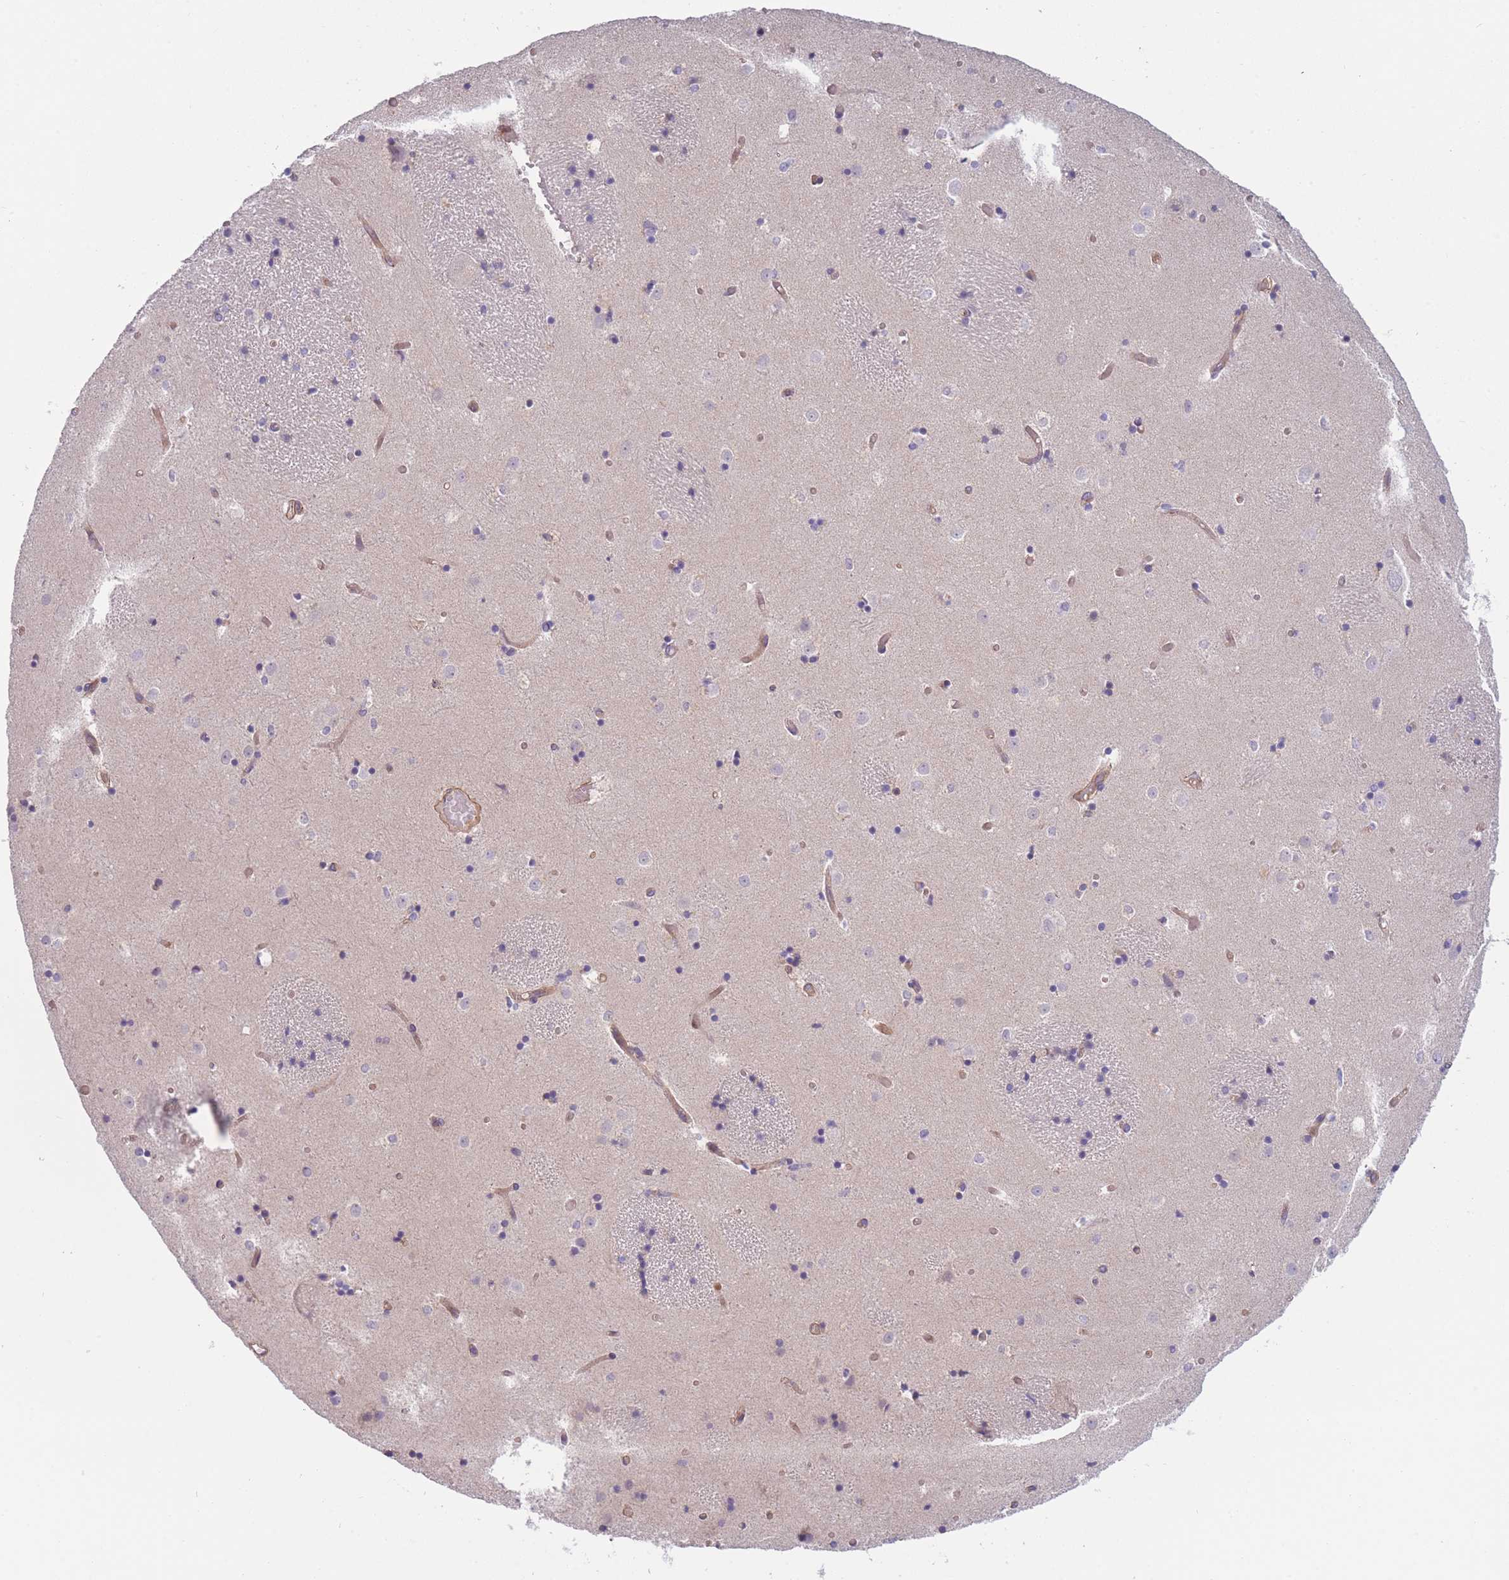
{"staining": {"intensity": "negative", "quantity": "none", "location": "none"}, "tissue": "caudate", "cell_type": "Glial cells", "image_type": "normal", "snomed": [{"axis": "morphology", "description": "Normal tissue, NOS"}, {"axis": "topography", "description": "Lateral ventricle wall"}], "caption": "This micrograph is of unremarkable caudate stained with immunohistochemistry to label a protein in brown with the nuclei are counter-stained blue. There is no positivity in glial cells.", "gene": "WDR93", "patient": {"sex": "female", "age": 52}}